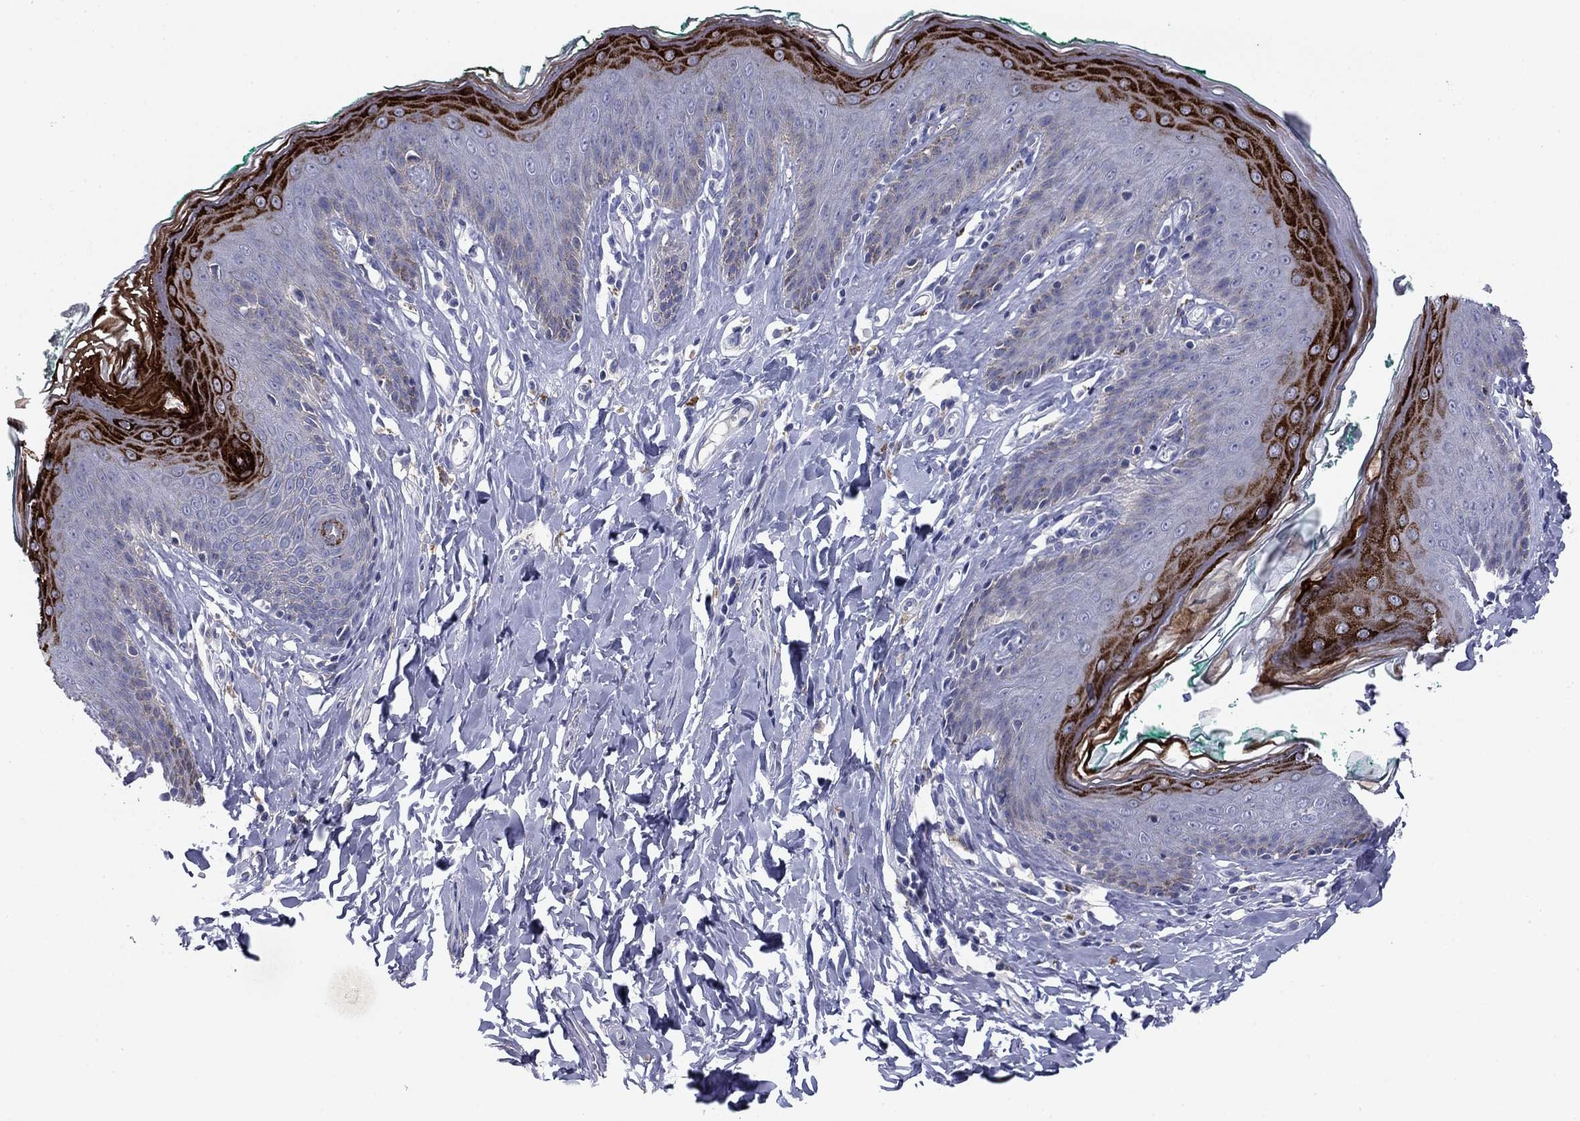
{"staining": {"intensity": "strong", "quantity": "<25%", "location": "cytoplasmic/membranous"}, "tissue": "skin", "cell_type": "Epidermal cells", "image_type": "normal", "snomed": [{"axis": "morphology", "description": "Normal tissue, NOS"}, {"axis": "topography", "description": "Vulva"}], "caption": "Immunohistochemistry (IHC) staining of unremarkable skin, which exhibits medium levels of strong cytoplasmic/membranous expression in about <25% of epidermal cells indicating strong cytoplasmic/membranous protein staining. The staining was performed using DAB (brown) for protein detection and nuclei were counterstained in hematoxylin (blue).", "gene": "CNTNAP4", "patient": {"sex": "female", "age": 66}}